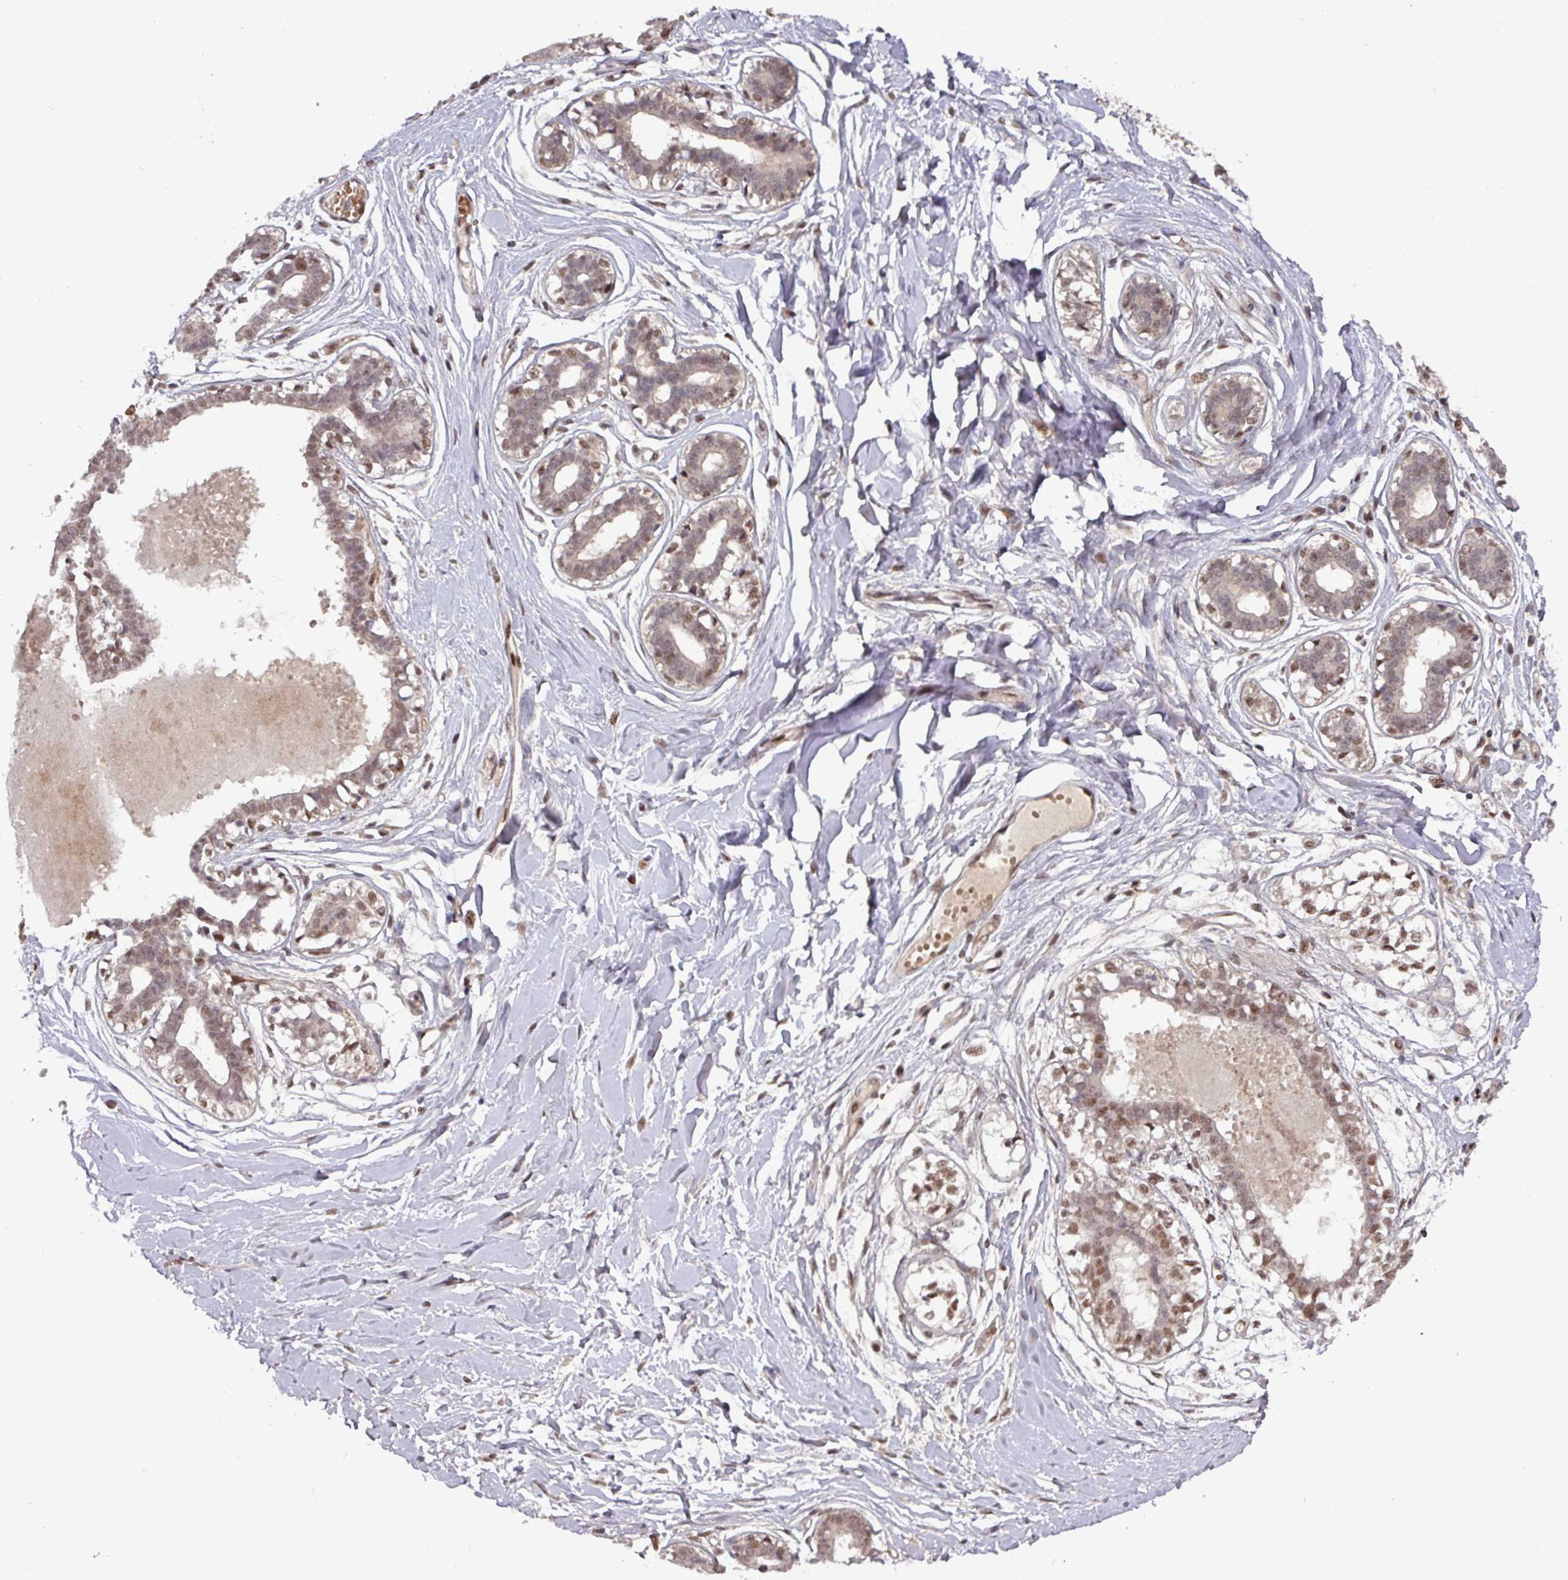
{"staining": {"intensity": "negative", "quantity": "none", "location": "none"}, "tissue": "breast", "cell_type": "Adipocytes", "image_type": "normal", "snomed": [{"axis": "morphology", "description": "Normal tissue, NOS"}, {"axis": "topography", "description": "Breast"}], "caption": "Immunohistochemical staining of normal human breast reveals no significant expression in adipocytes.", "gene": "CIC", "patient": {"sex": "female", "age": 45}}